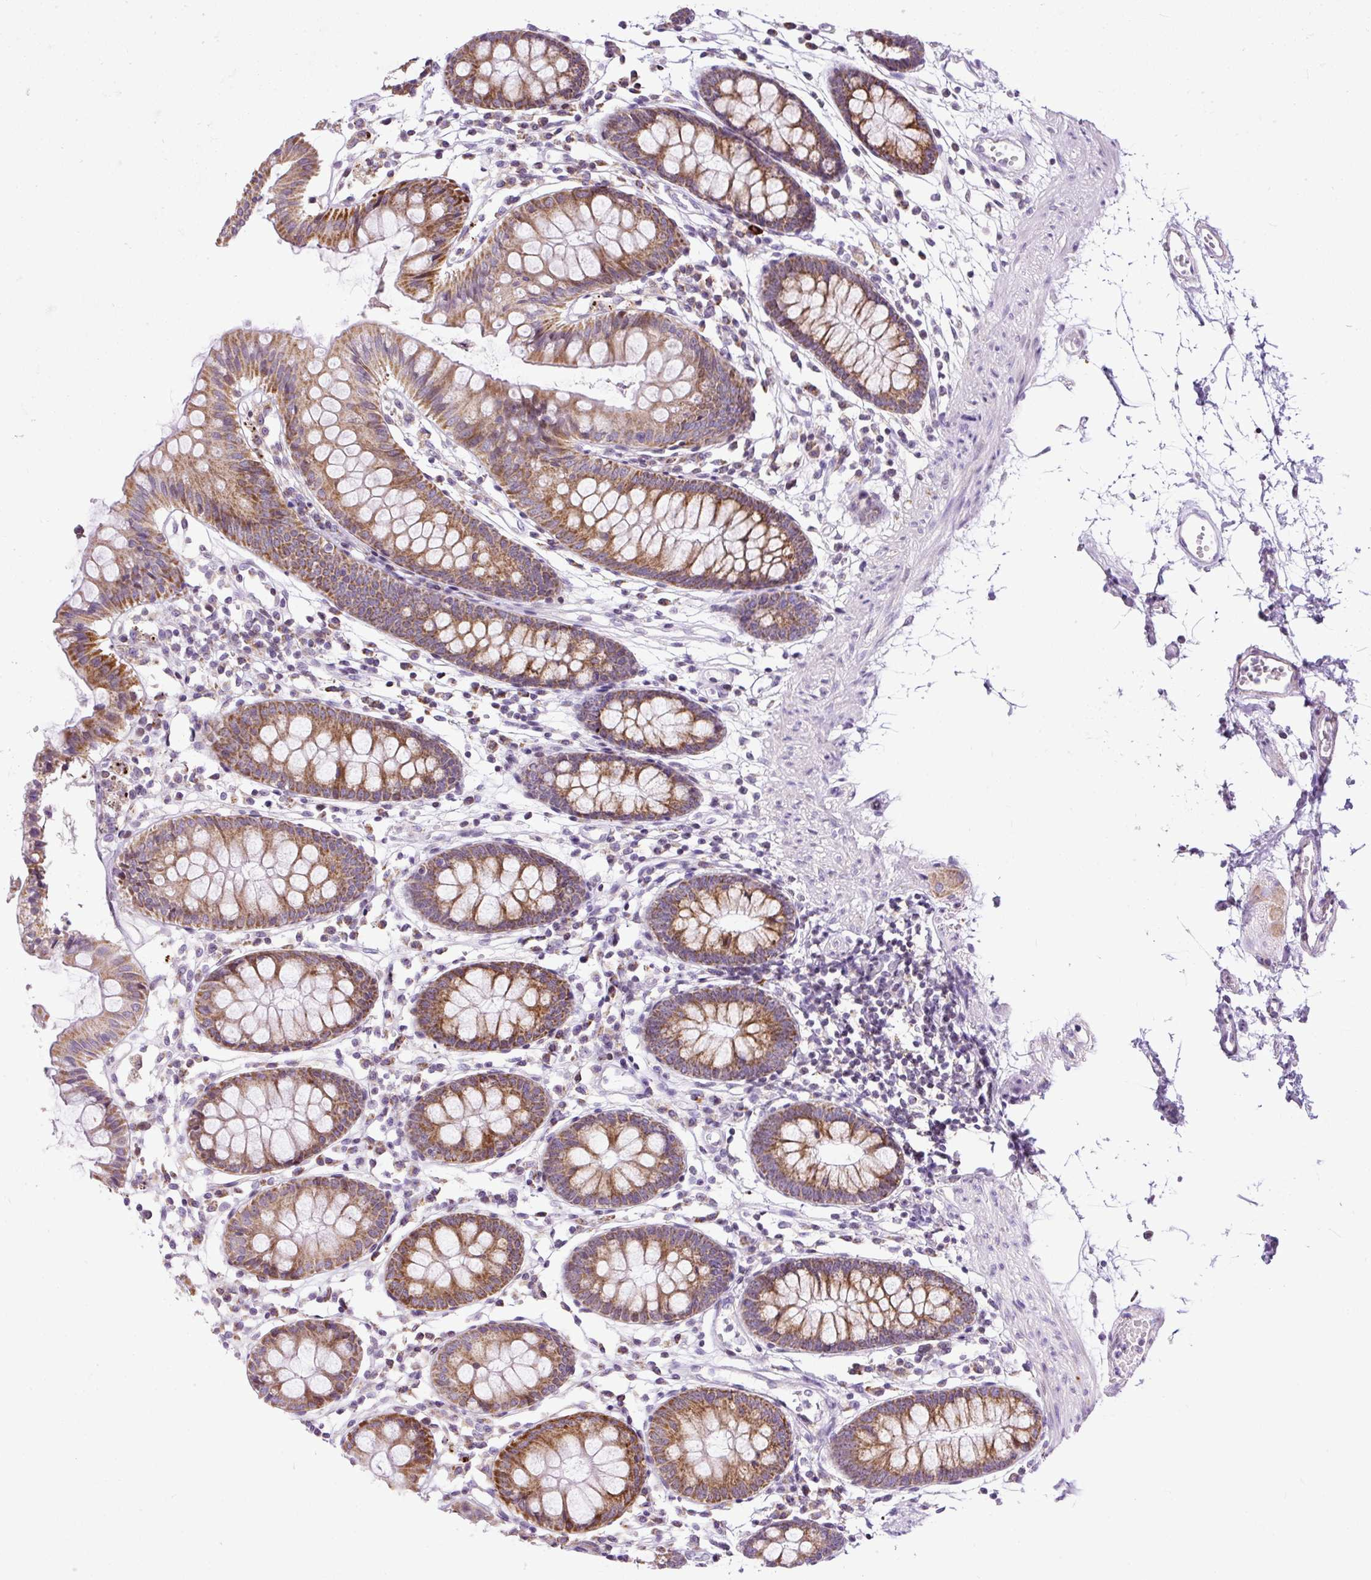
{"staining": {"intensity": "negative", "quantity": "none", "location": "none"}, "tissue": "colon", "cell_type": "Endothelial cells", "image_type": "normal", "snomed": [{"axis": "morphology", "description": "Normal tissue, NOS"}, {"axis": "topography", "description": "Colon"}], "caption": "A photomicrograph of colon stained for a protein demonstrates no brown staining in endothelial cells.", "gene": "FMC1", "patient": {"sex": "female", "age": 84}}